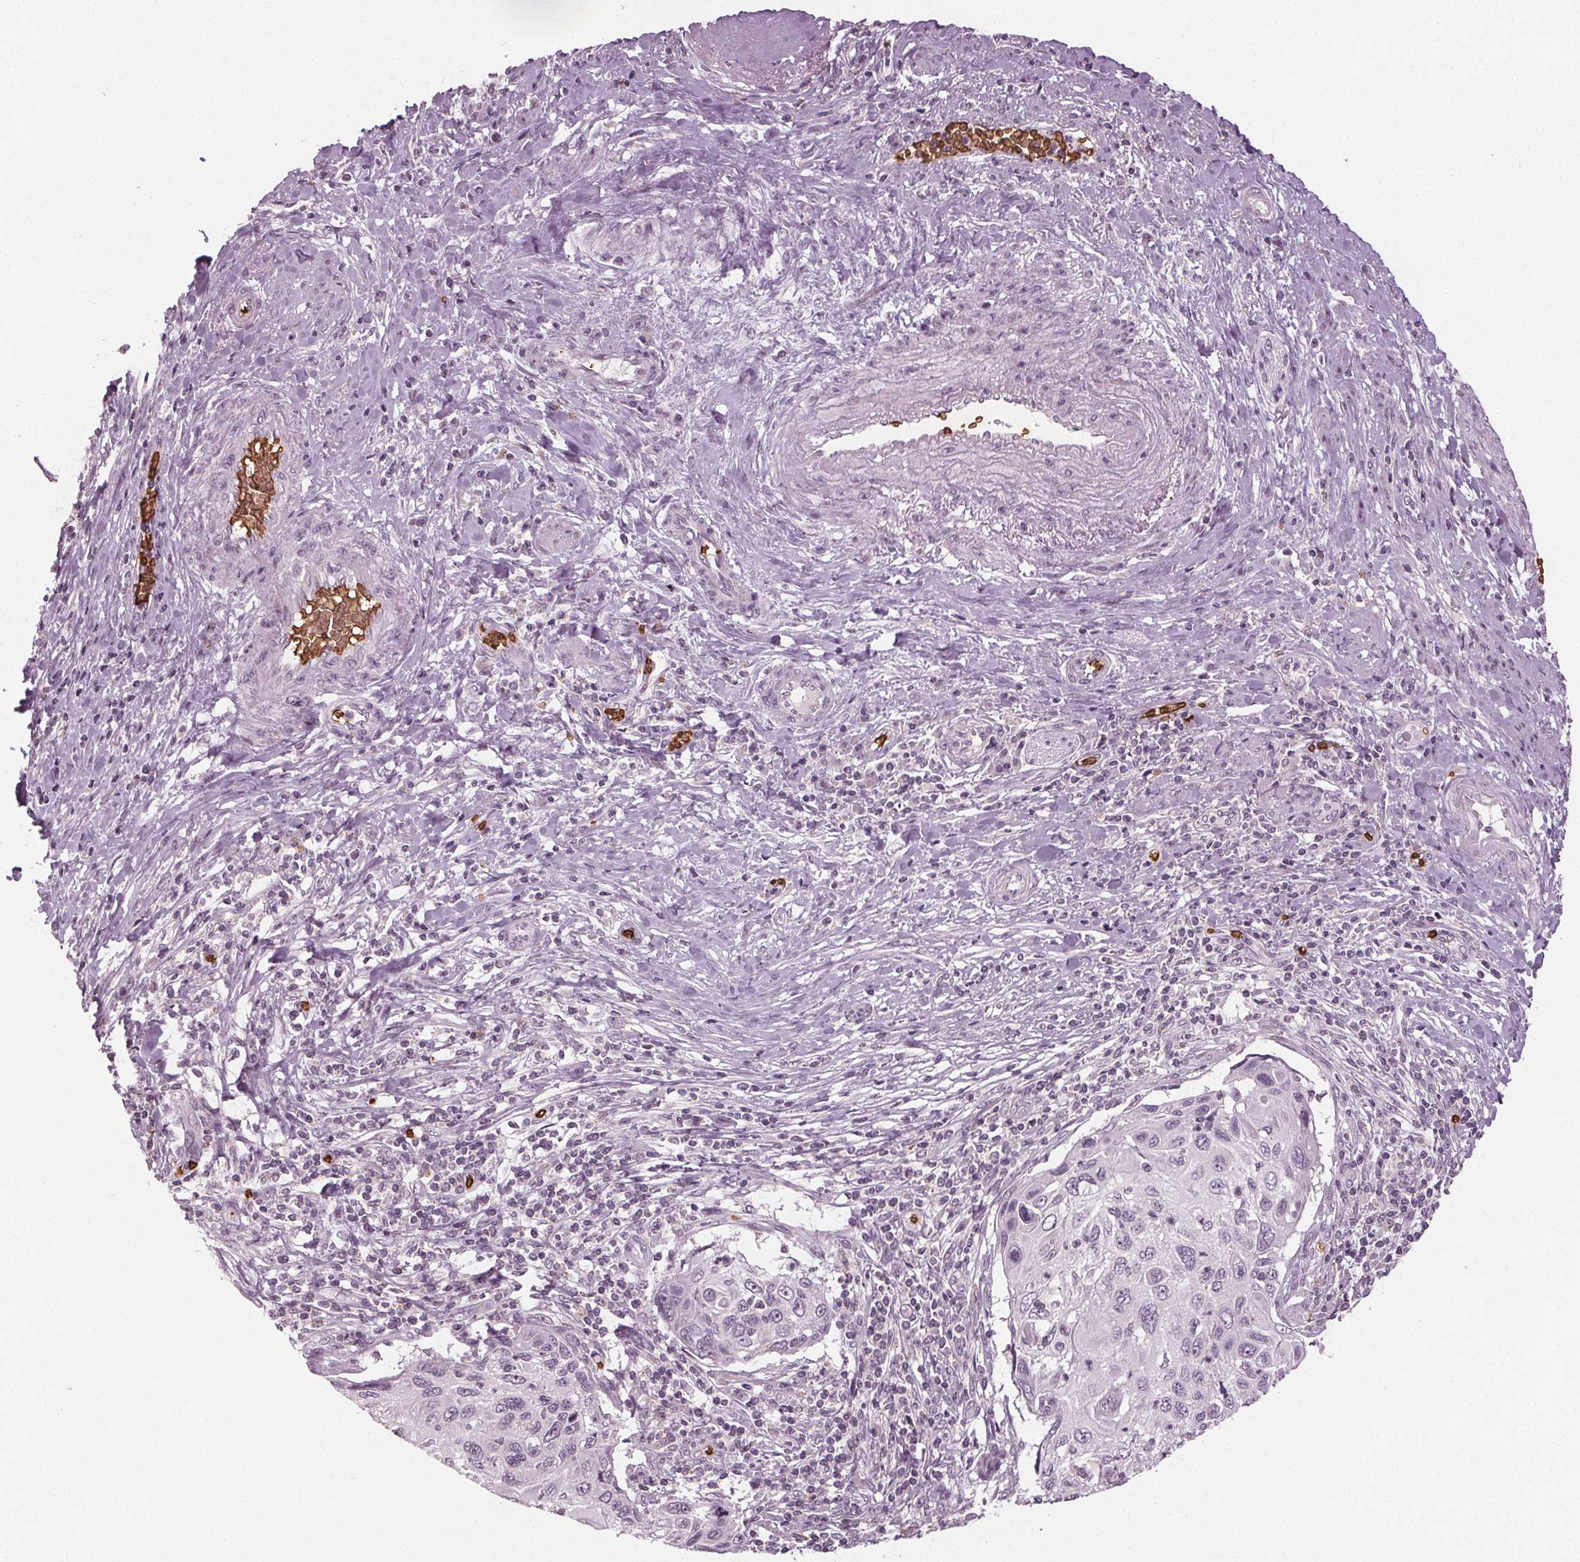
{"staining": {"intensity": "negative", "quantity": "none", "location": "none"}, "tissue": "cervical cancer", "cell_type": "Tumor cells", "image_type": "cancer", "snomed": [{"axis": "morphology", "description": "Squamous cell carcinoma, NOS"}, {"axis": "topography", "description": "Cervix"}], "caption": "IHC histopathology image of squamous cell carcinoma (cervical) stained for a protein (brown), which exhibits no expression in tumor cells.", "gene": "SLC4A1", "patient": {"sex": "female", "age": 70}}